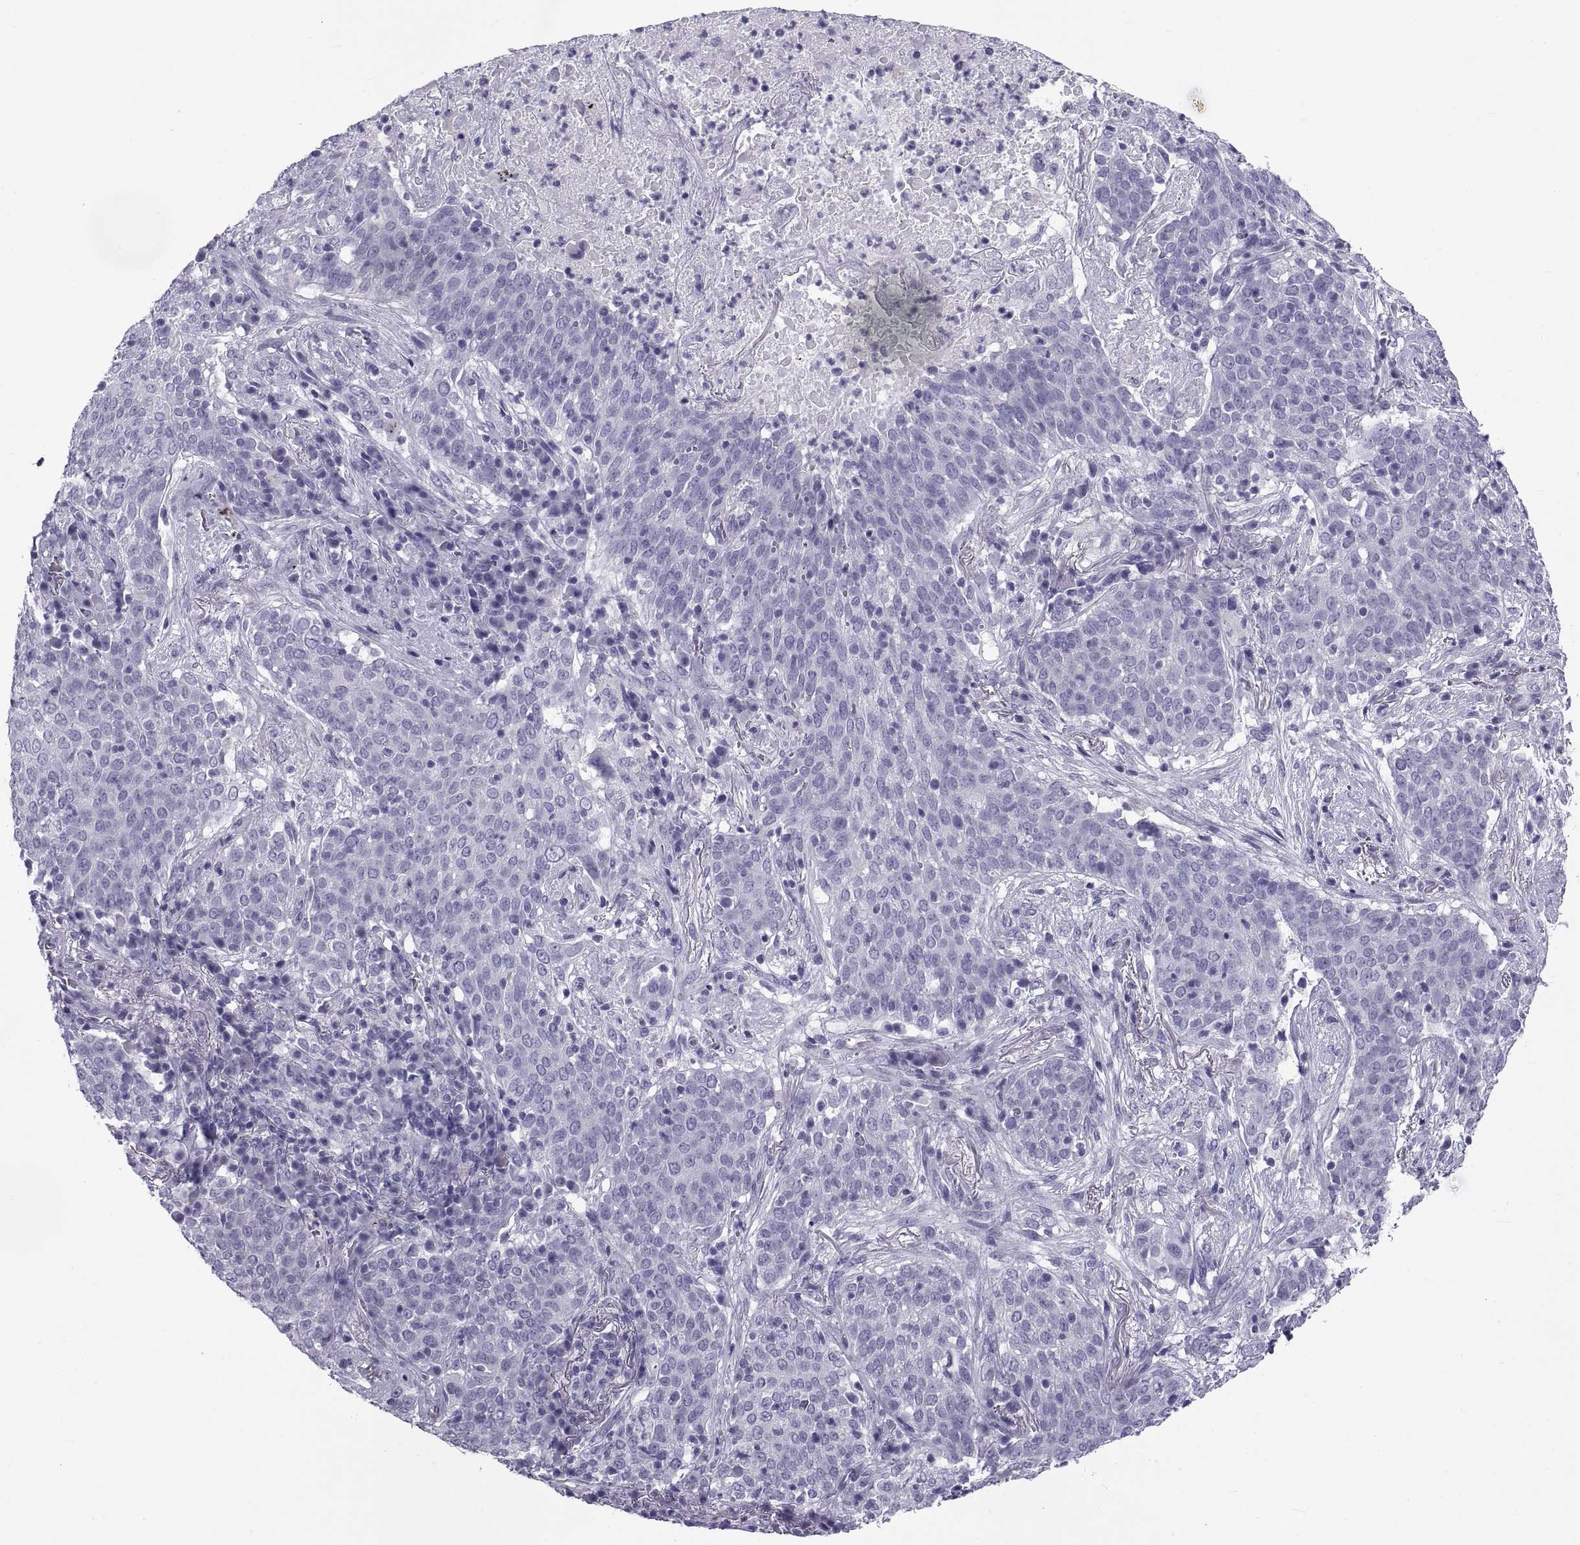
{"staining": {"intensity": "negative", "quantity": "none", "location": "none"}, "tissue": "lung cancer", "cell_type": "Tumor cells", "image_type": "cancer", "snomed": [{"axis": "morphology", "description": "Squamous cell carcinoma, NOS"}, {"axis": "topography", "description": "Lung"}], "caption": "Tumor cells show no significant positivity in lung cancer (squamous cell carcinoma).", "gene": "NPTX2", "patient": {"sex": "male", "age": 82}}